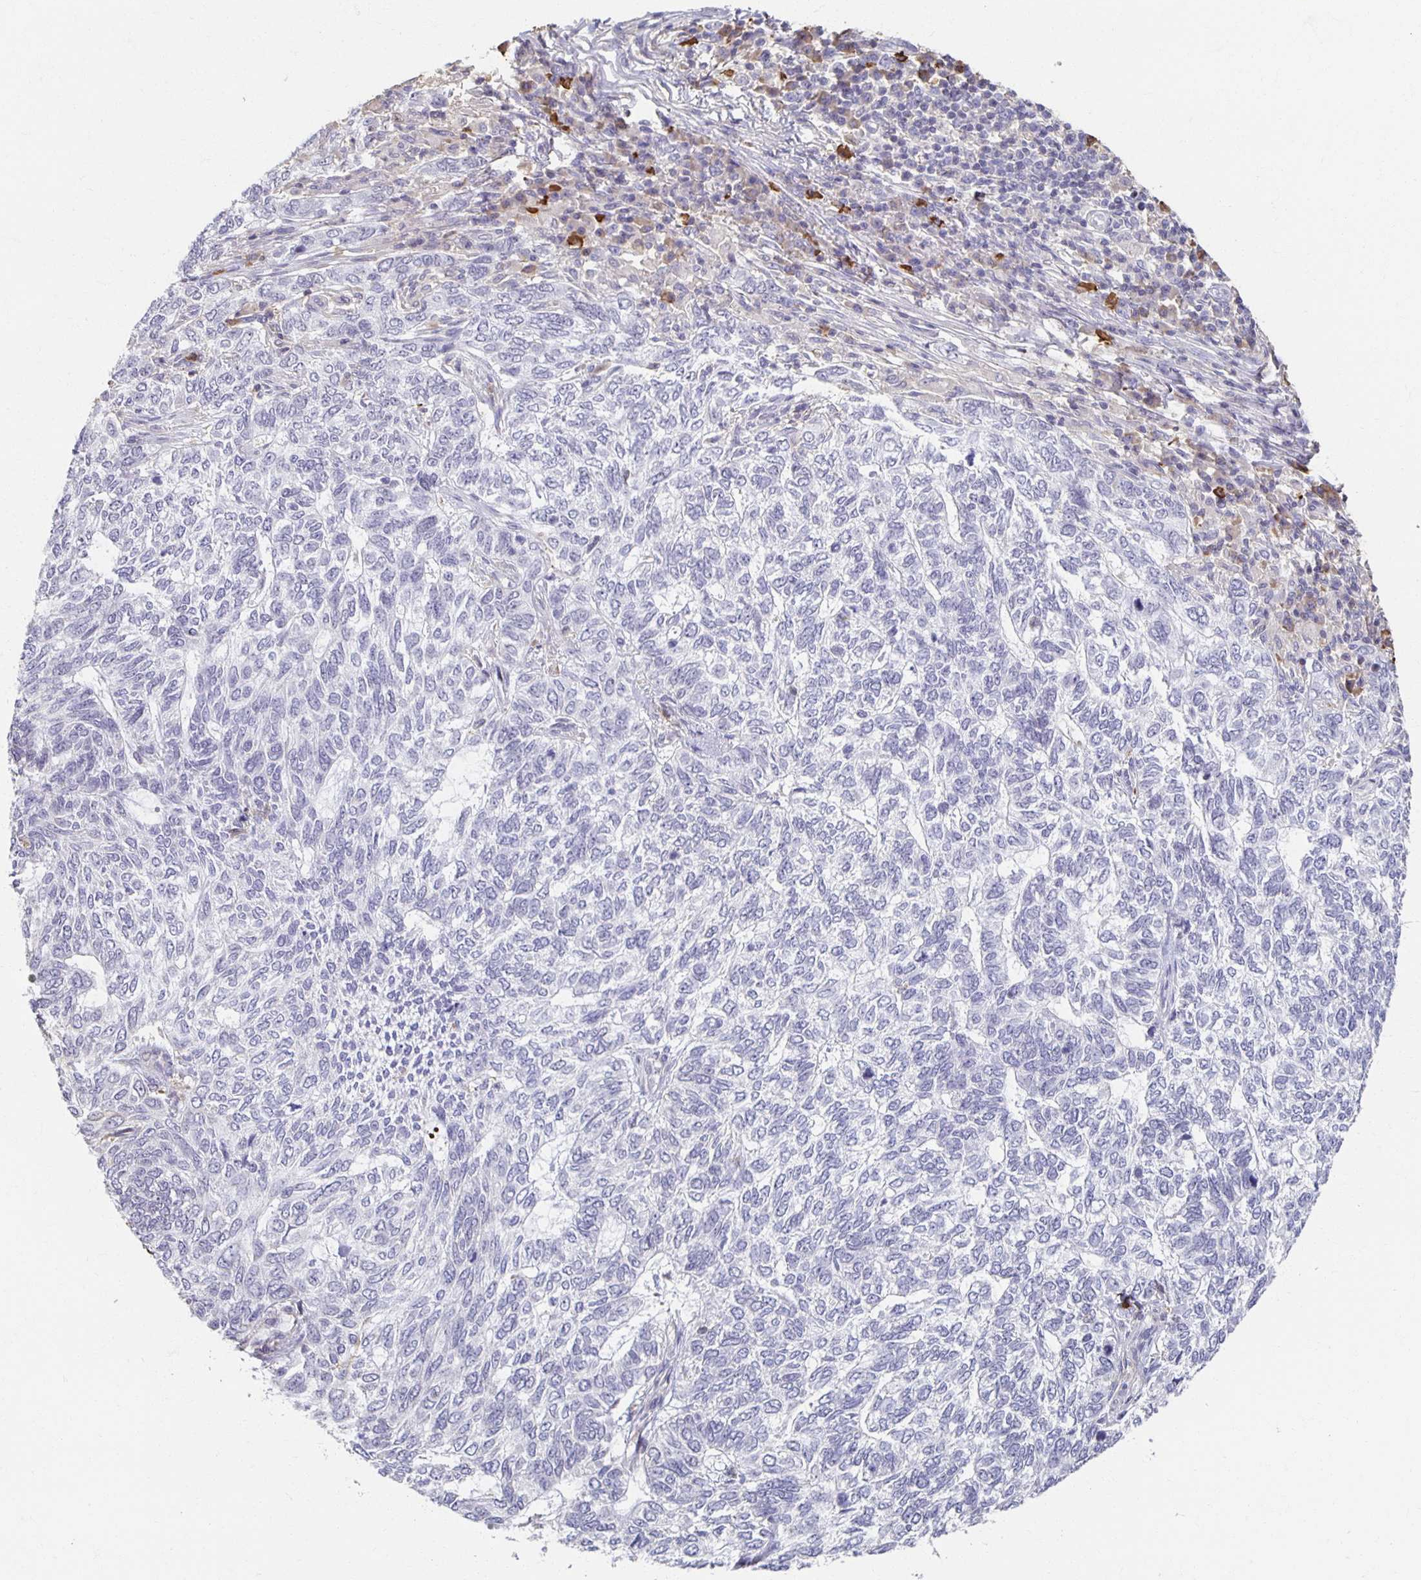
{"staining": {"intensity": "negative", "quantity": "none", "location": "none"}, "tissue": "skin cancer", "cell_type": "Tumor cells", "image_type": "cancer", "snomed": [{"axis": "morphology", "description": "Basal cell carcinoma"}, {"axis": "topography", "description": "Skin"}], "caption": "An image of skin basal cell carcinoma stained for a protein shows no brown staining in tumor cells.", "gene": "ZNF692", "patient": {"sex": "female", "age": 65}}